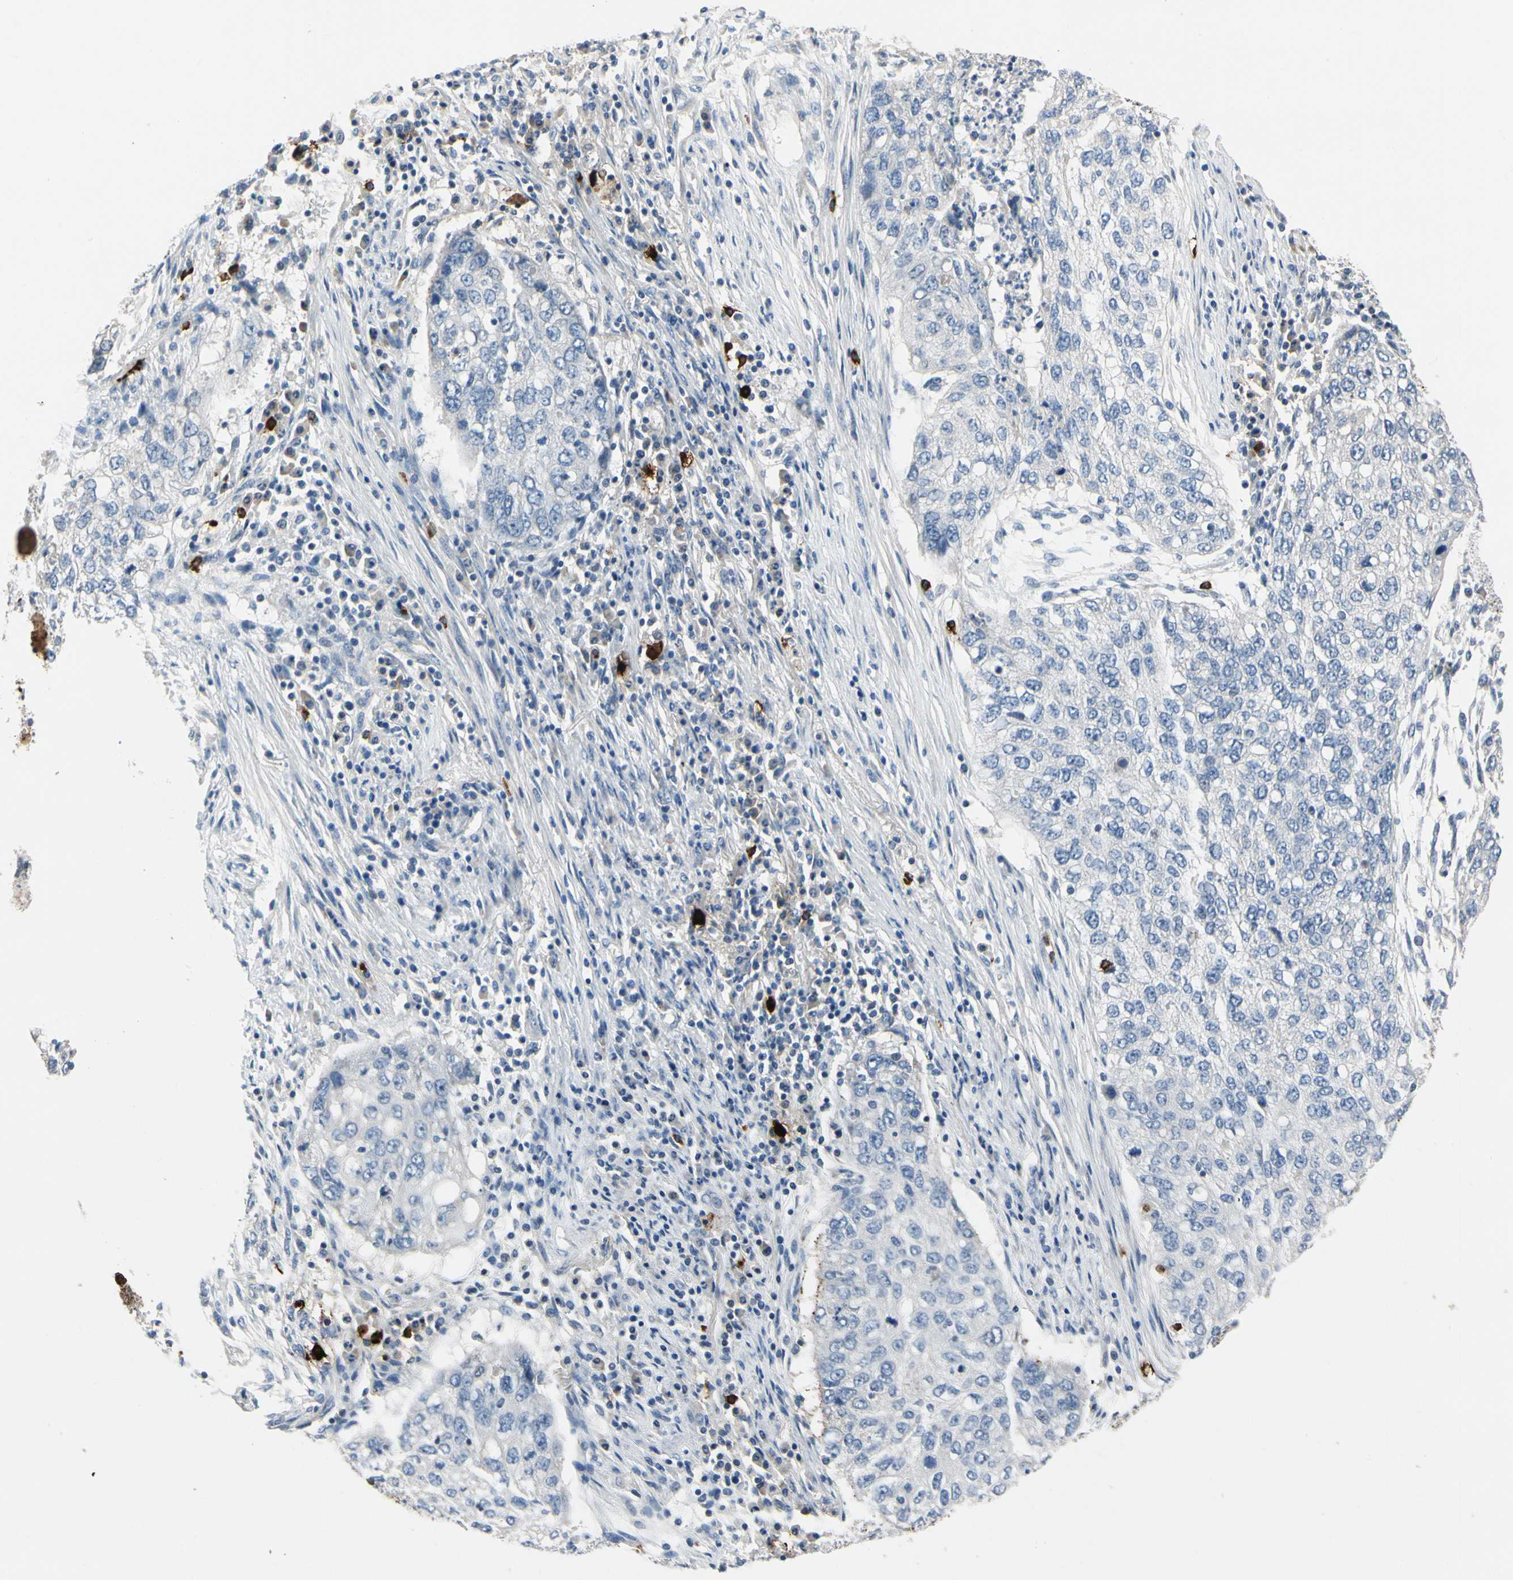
{"staining": {"intensity": "negative", "quantity": "none", "location": "none"}, "tissue": "lung cancer", "cell_type": "Tumor cells", "image_type": "cancer", "snomed": [{"axis": "morphology", "description": "Squamous cell carcinoma, NOS"}, {"axis": "topography", "description": "Lung"}], "caption": "Immunohistochemistry (IHC) of human lung cancer (squamous cell carcinoma) displays no positivity in tumor cells. (Stains: DAB (3,3'-diaminobenzidine) IHC with hematoxylin counter stain, Microscopy: brightfield microscopy at high magnification).", "gene": "CPA3", "patient": {"sex": "female", "age": 63}}